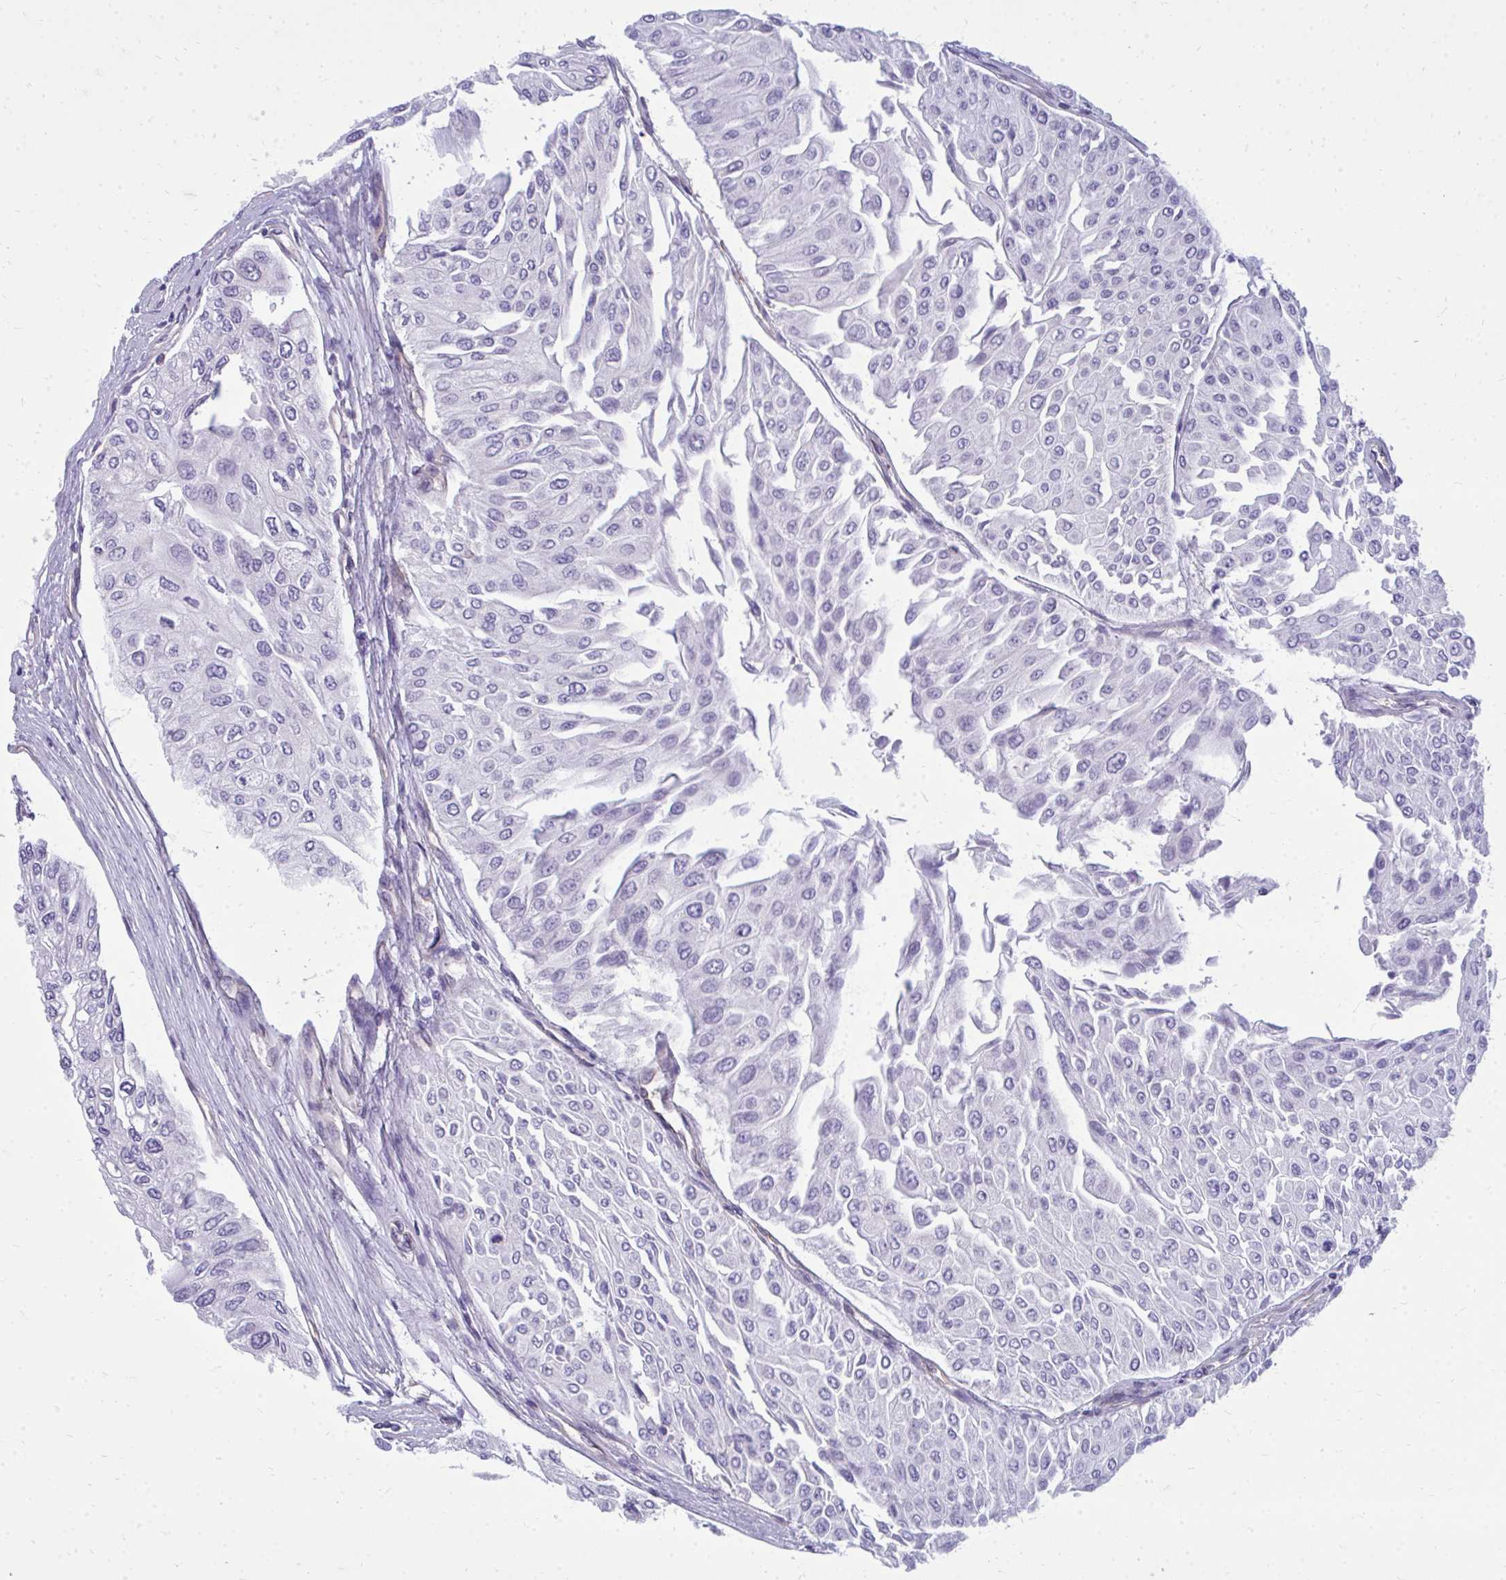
{"staining": {"intensity": "negative", "quantity": "none", "location": "none"}, "tissue": "urothelial cancer", "cell_type": "Tumor cells", "image_type": "cancer", "snomed": [{"axis": "morphology", "description": "Urothelial carcinoma, NOS"}, {"axis": "topography", "description": "Urinary bladder"}], "caption": "The micrograph reveals no staining of tumor cells in transitional cell carcinoma.", "gene": "FABP3", "patient": {"sex": "male", "age": 67}}